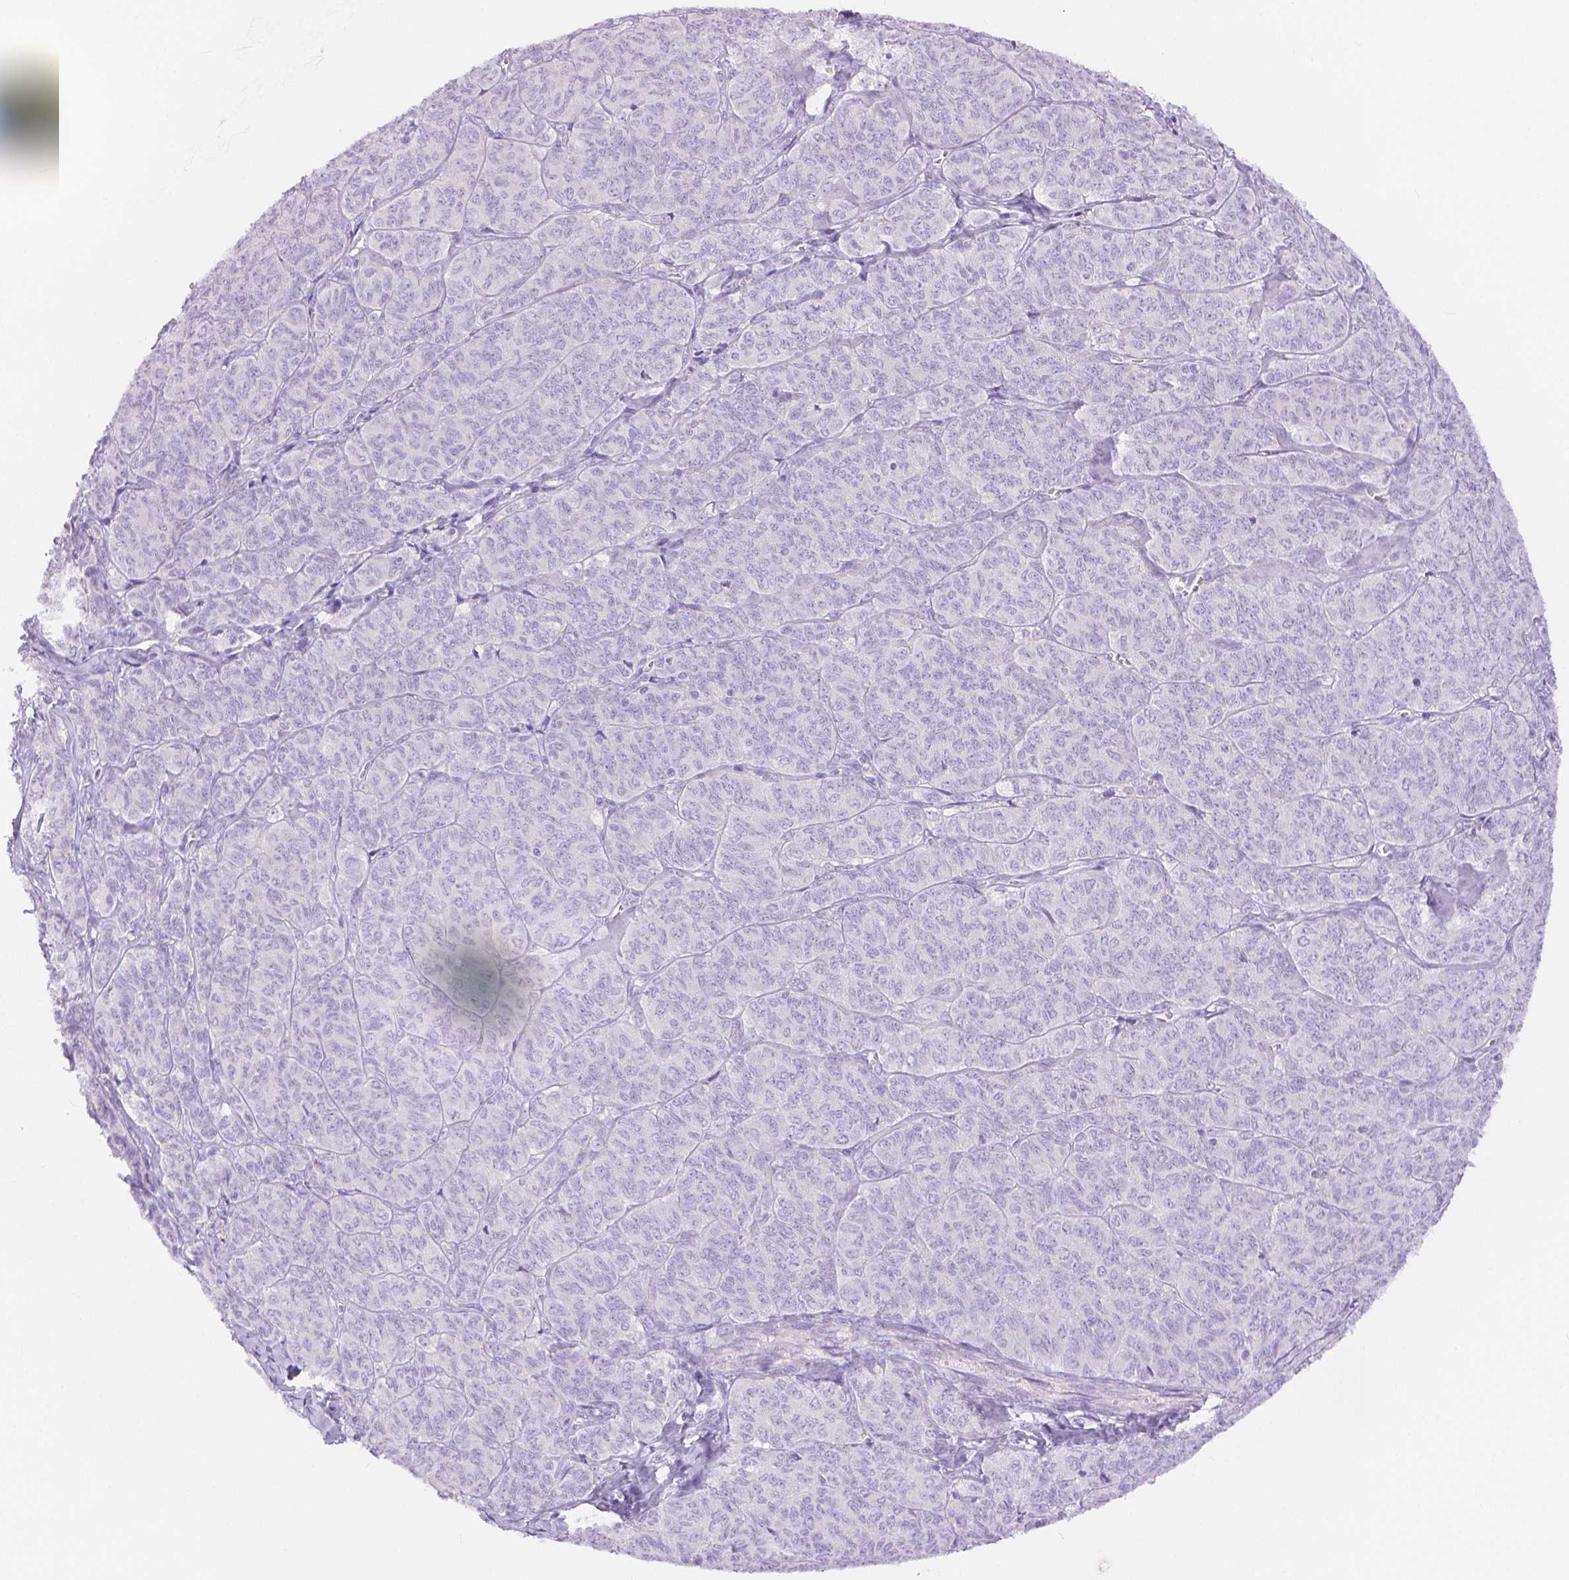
{"staining": {"intensity": "negative", "quantity": "none", "location": "none"}, "tissue": "ovarian cancer", "cell_type": "Tumor cells", "image_type": "cancer", "snomed": [{"axis": "morphology", "description": "Carcinoma, endometroid"}, {"axis": "topography", "description": "Ovary"}], "caption": "Ovarian endometroid carcinoma was stained to show a protein in brown. There is no significant expression in tumor cells.", "gene": "SLC27A5", "patient": {"sex": "female", "age": 80}}